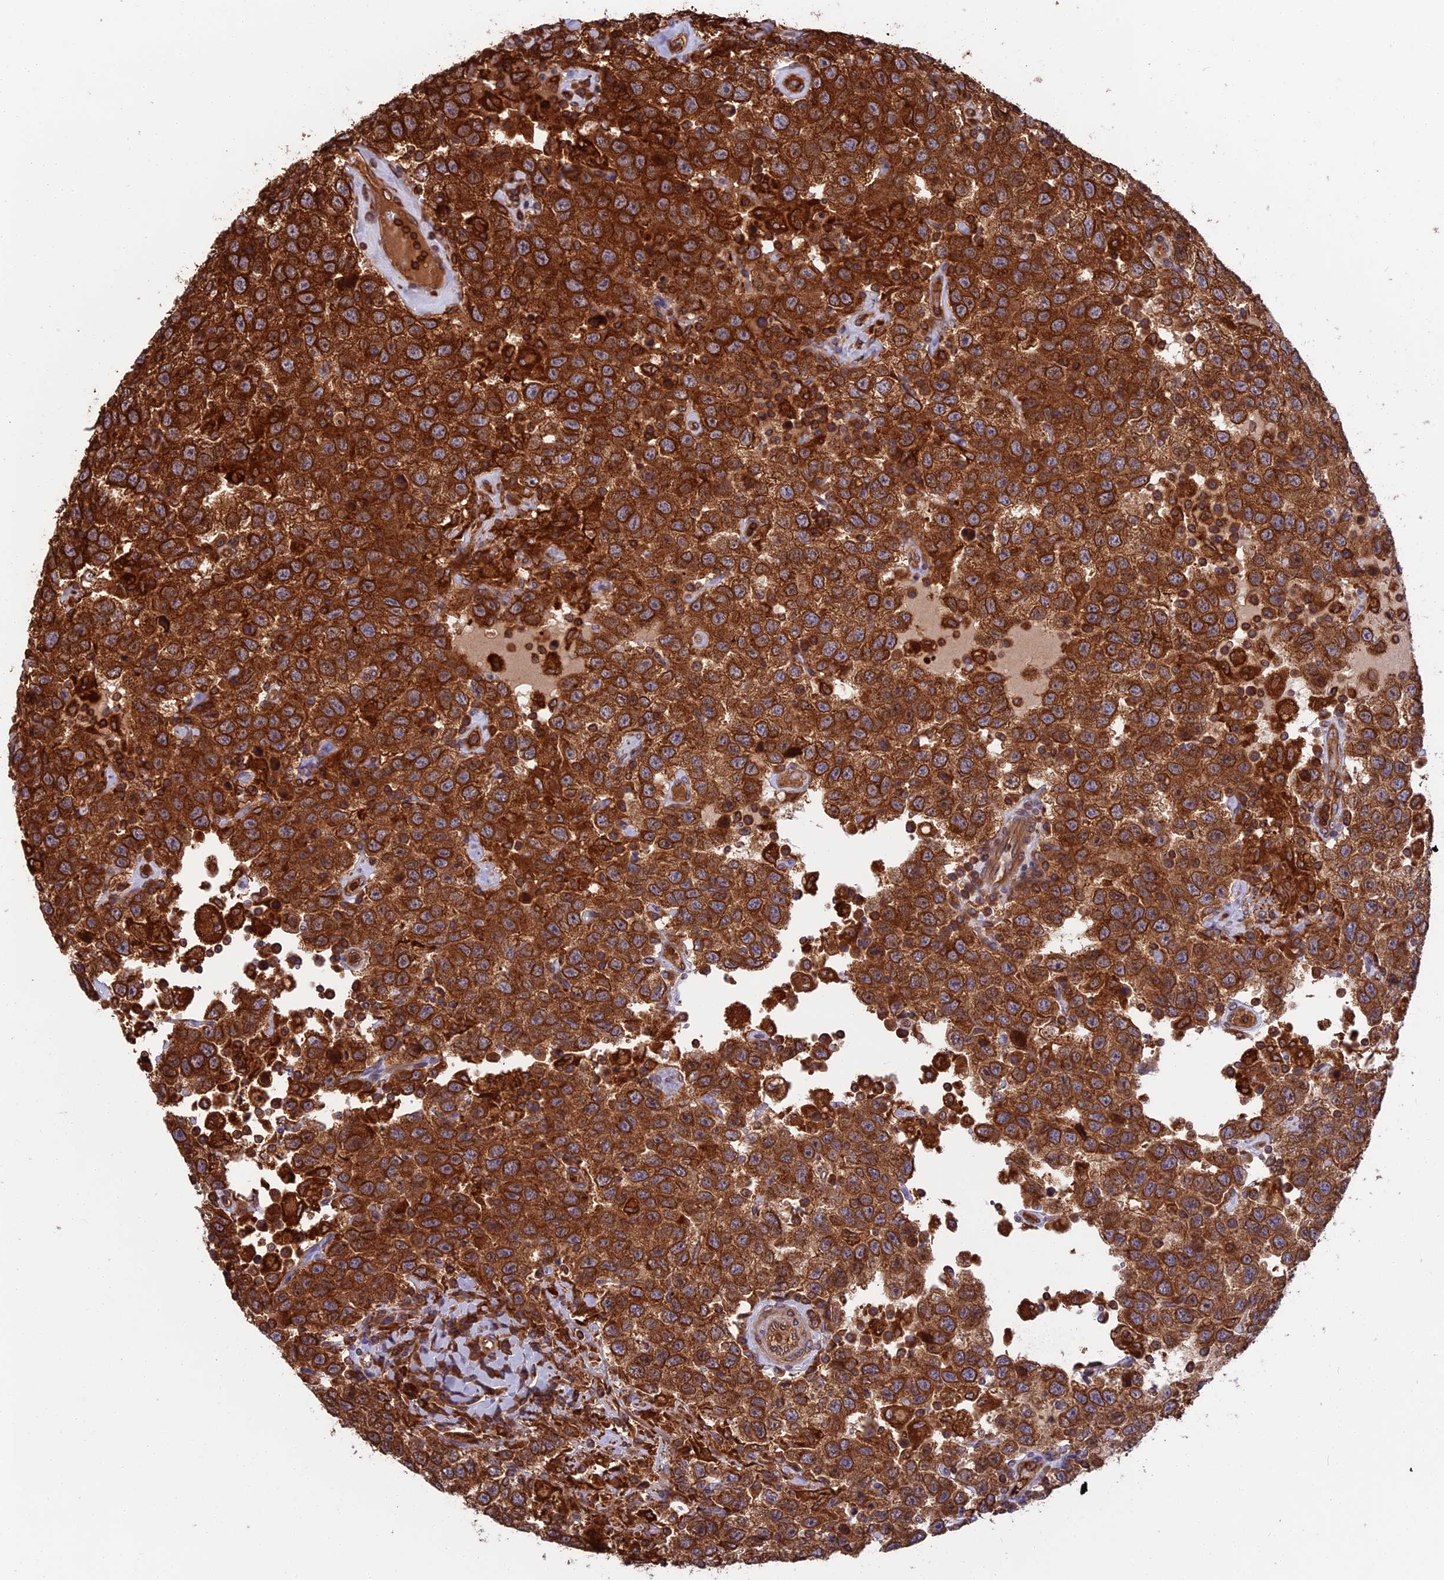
{"staining": {"intensity": "strong", "quantity": ">75%", "location": "cytoplasmic/membranous"}, "tissue": "testis cancer", "cell_type": "Tumor cells", "image_type": "cancer", "snomed": [{"axis": "morphology", "description": "Seminoma, NOS"}, {"axis": "topography", "description": "Testis"}], "caption": "There is high levels of strong cytoplasmic/membranous staining in tumor cells of testis cancer, as demonstrated by immunohistochemical staining (brown color).", "gene": "WDR1", "patient": {"sex": "male", "age": 41}}